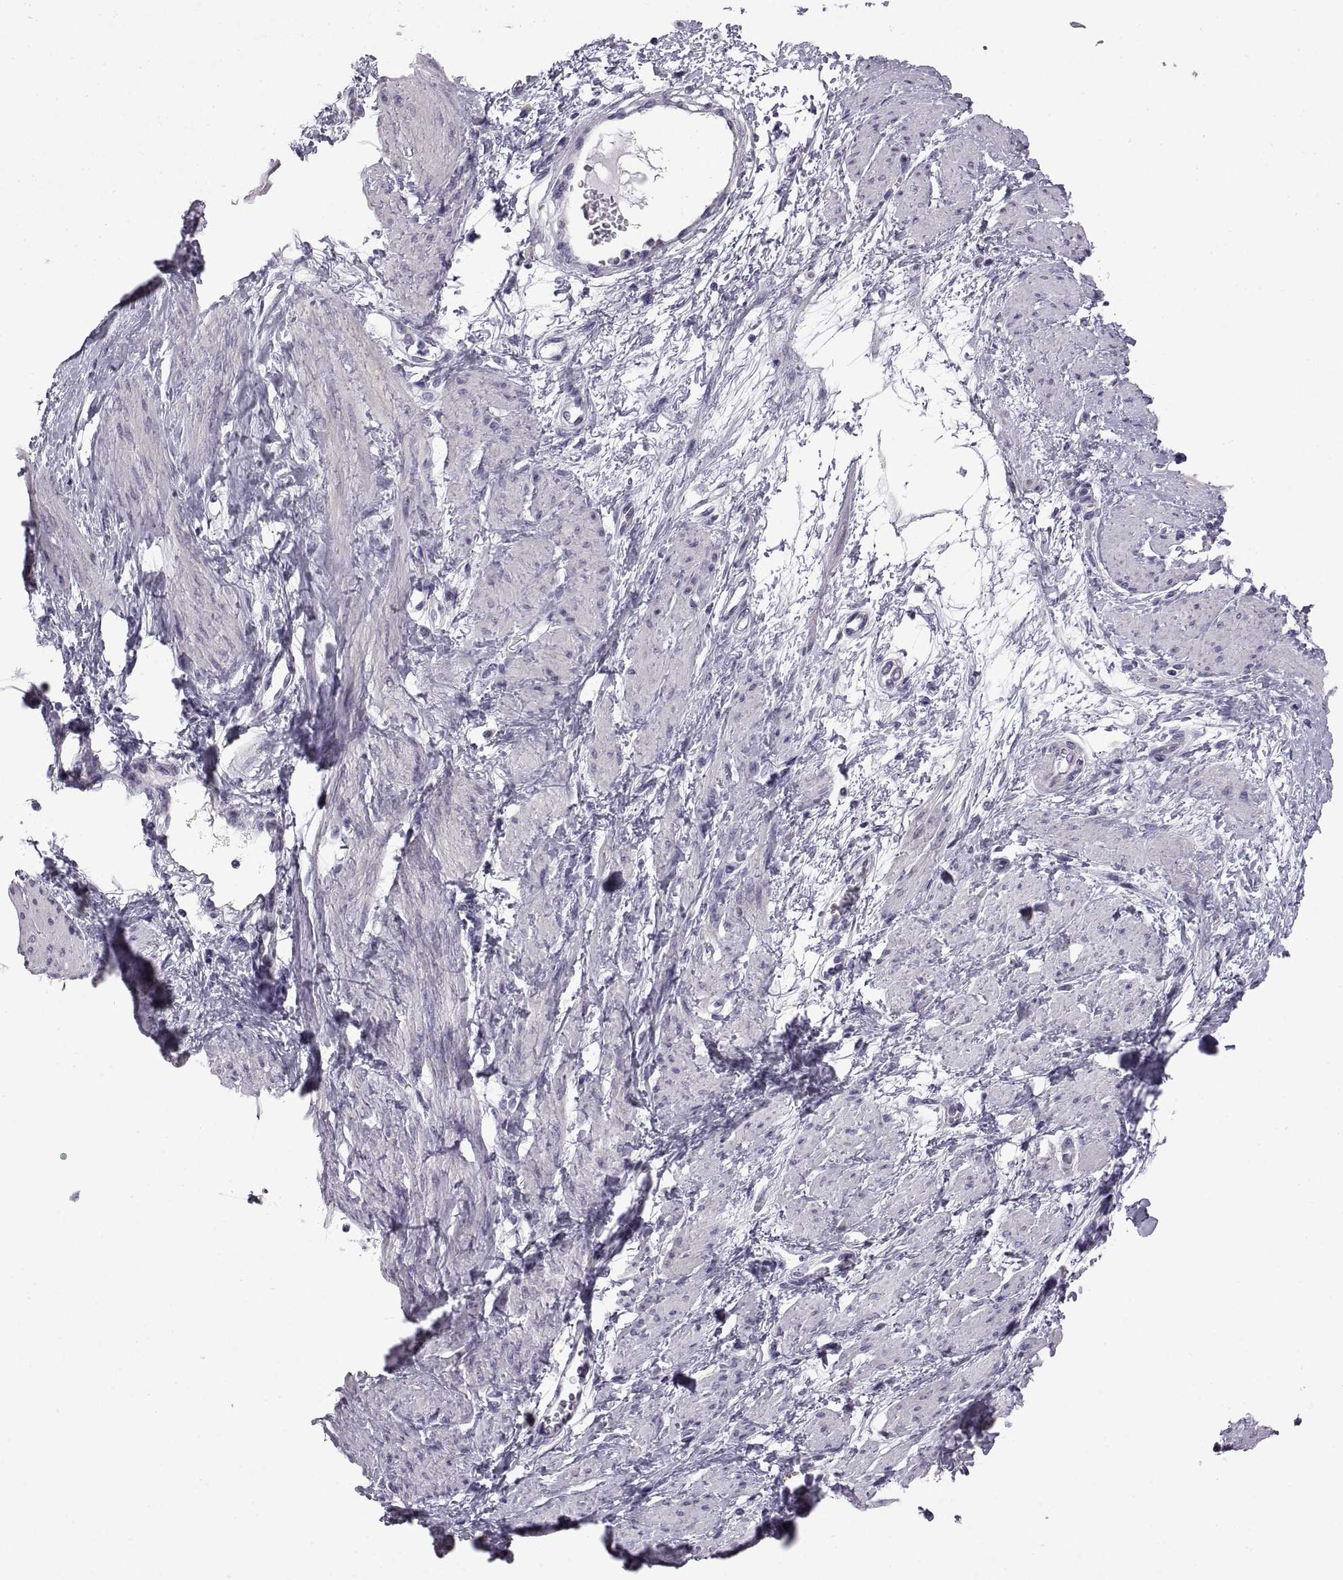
{"staining": {"intensity": "negative", "quantity": "none", "location": "none"}, "tissue": "smooth muscle", "cell_type": "Smooth muscle cells", "image_type": "normal", "snomed": [{"axis": "morphology", "description": "Normal tissue, NOS"}, {"axis": "topography", "description": "Smooth muscle"}, {"axis": "topography", "description": "Uterus"}], "caption": "DAB immunohistochemical staining of unremarkable human smooth muscle displays no significant positivity in smooth muscle cells.", "gene": "FAM170A", "patient": {"sex": "female", "age": 39}}